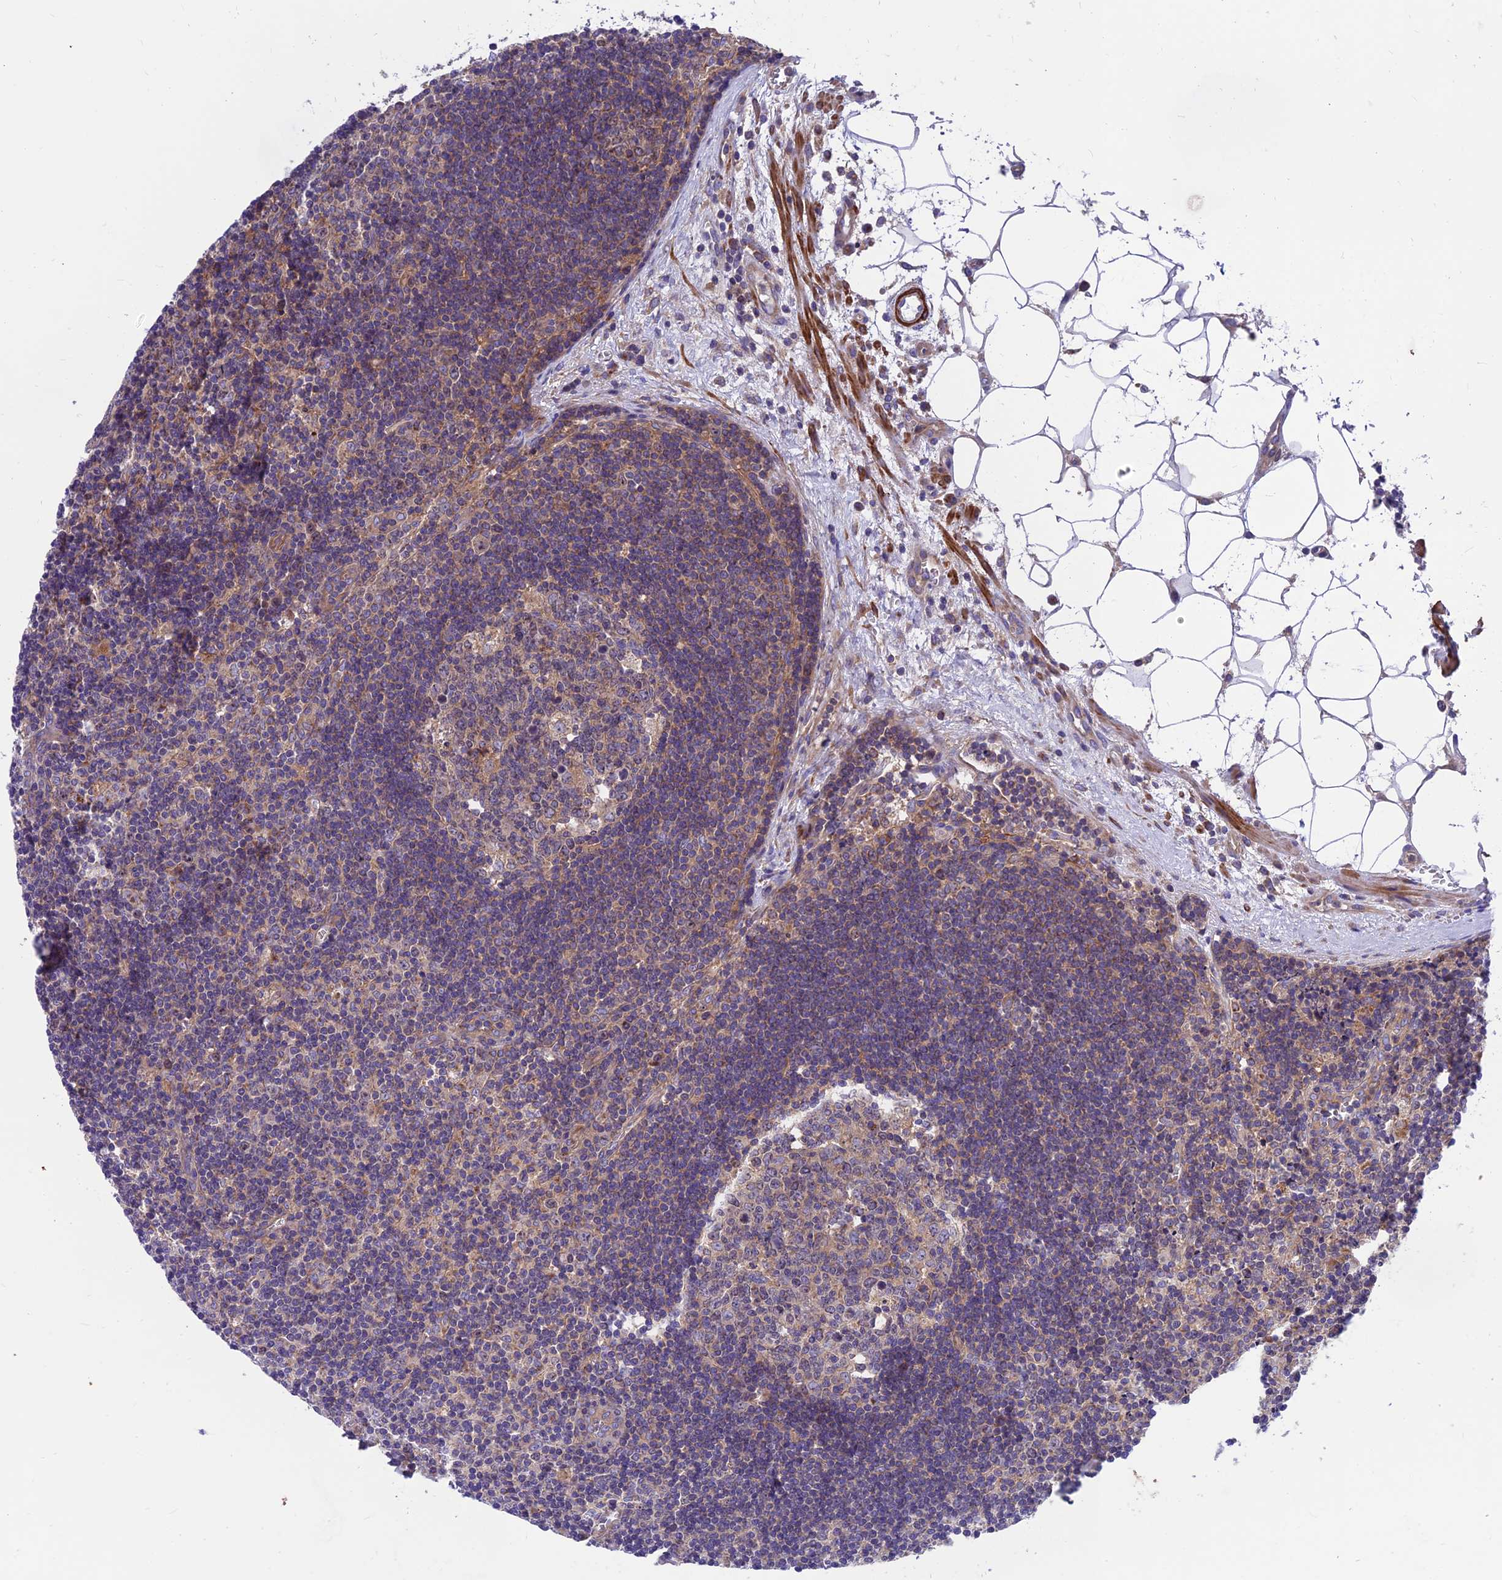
{"staining": {"intensity": "weak", "quantity": "<25%", "location": "cytoplasmic/membranous"}, "tissue": "lymph node", "cell_type": "Germinal center cells", "image_type": "normal", "snomed": [{"axis": "morphology", "description": "Normal tissue, NOS"}, {"axis": "topography", "description": "Lymph node"}], "caption": "The histopathology image demonstrates no significant positivity in germinal center cells of lymph node.", "gene": "VPS16", "patient": {"sex": "male", "age": 58}}